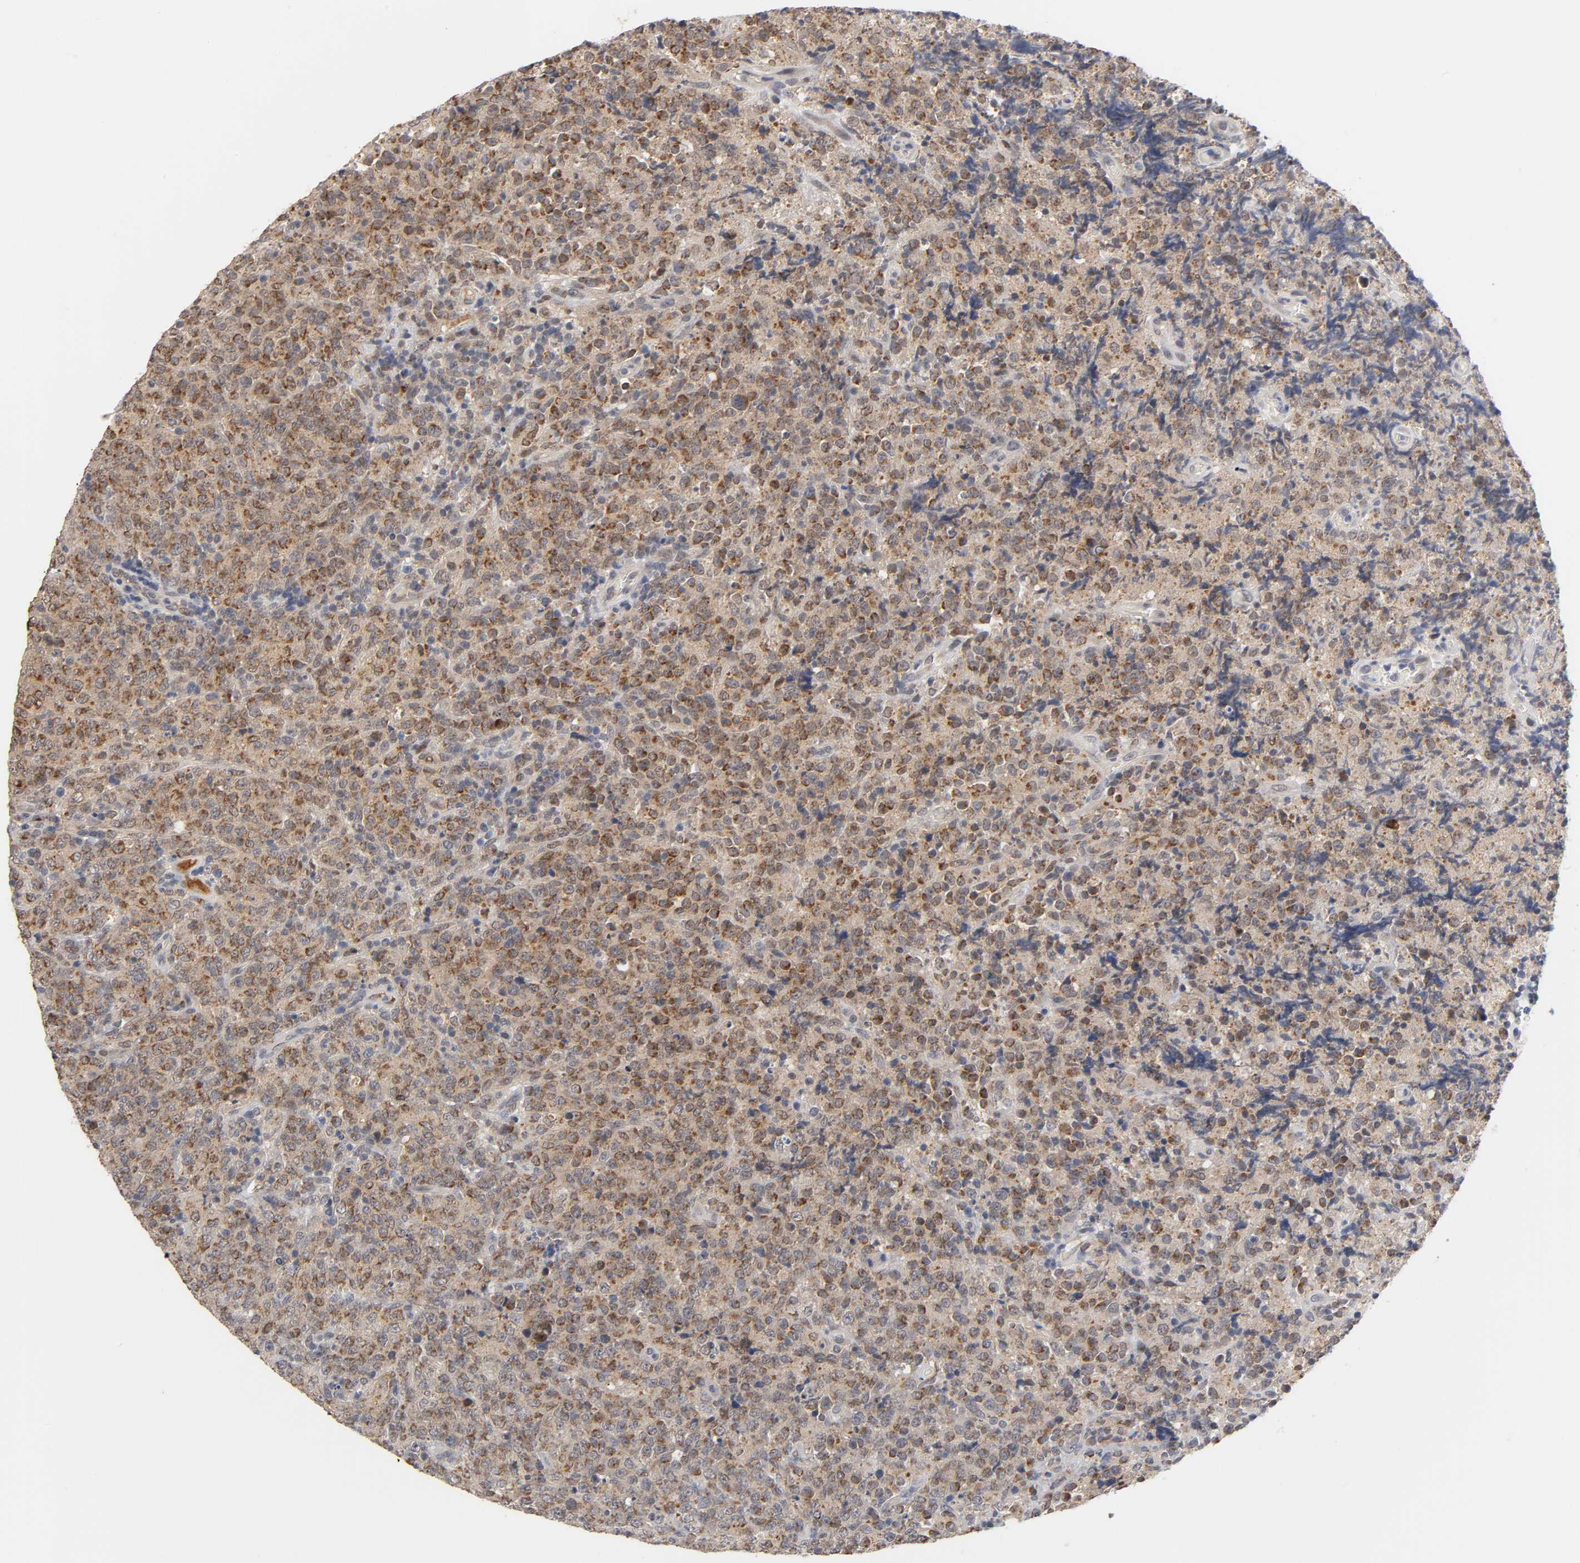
{"staining": {"intensity": "strong", "quantity": ">75%", "location": "cytoplasmic/membranous,nuclear"}, "tissue": "lymphoma", "cell_type": "Tumor cells", "image_type": "cancer", "snomed": [{"axis": "morphology", "description": "Malignant lymphoma, non-Hodgkin's type, High grade"}, {"axis": "topography", "description": "Tonsil"}], "caption": "Tumor cells exhibit strong cytoplasmic/membranous and nuclear positivity in about >75% of cells in lymphoma. The staining is performed using DAB (3,3'-diaminobenzidine) brown chromogen to label protein expression. The nuclei are counter-stained blue using hematoxylin.", "gene": "GSTZ1", "patient": {"sex": "female", "age": 36}}